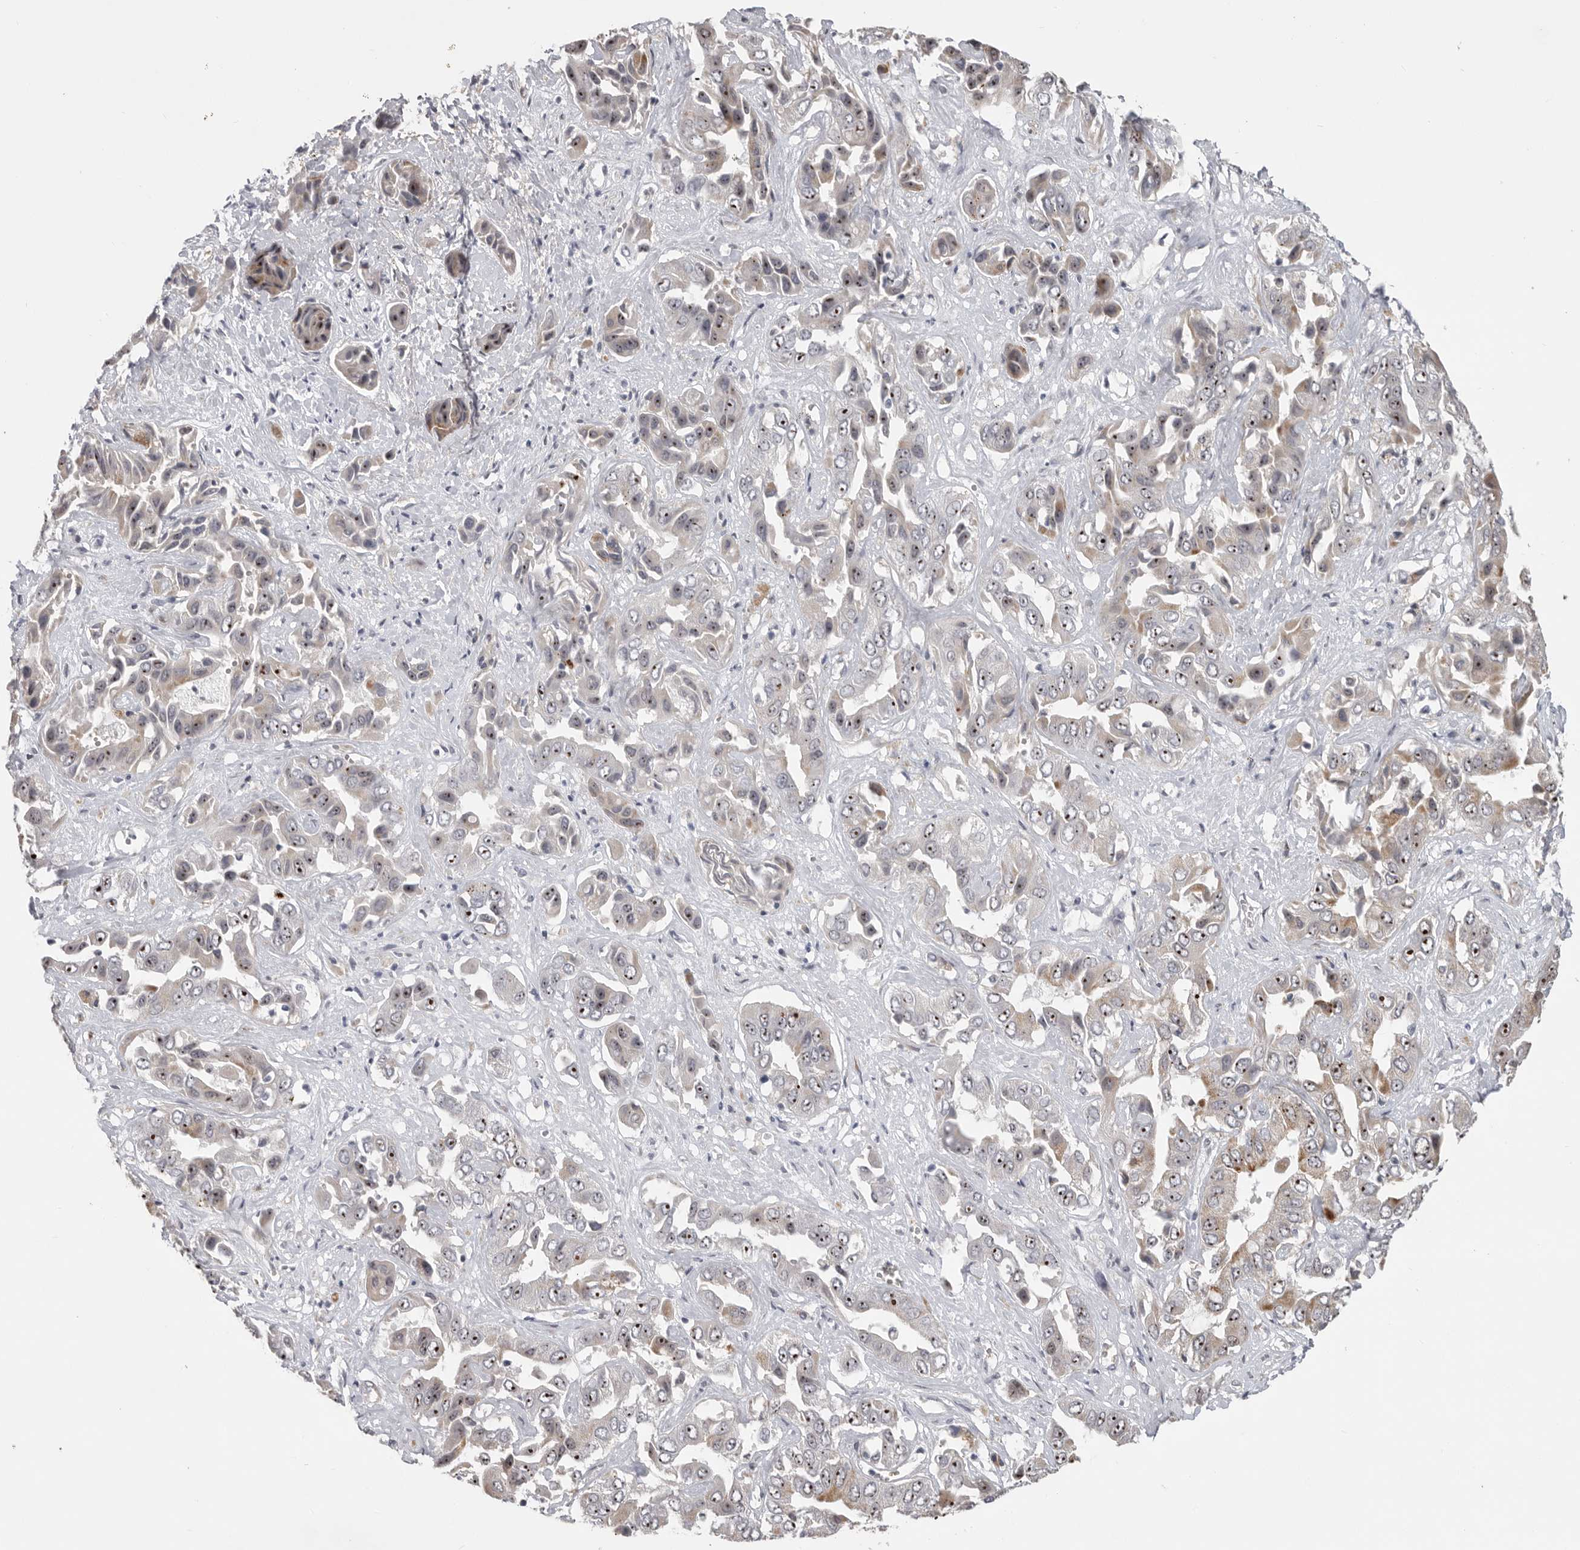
{"staining": {"intensity": "moderate", "quantity": ">75%", "location": "nuclear"}, "tissue": "liver cancer", "cell_type": "Tumor cells", "image_type": "cancer", "snomed": [{"axis": "morphology", "description": "Cholangiocarcinoma"}, {"axis": "topography", "description": "Liver"}], "caption": "Immunohistochemical staining of liver cancer displays medium levels of moderate nuclear staining in about >75% of tumor cells. (DAB IHC with brightfield microscopy, high magnification).", "gene": "PCMTD1", "patient": {"sex": "female", "age": 52}}